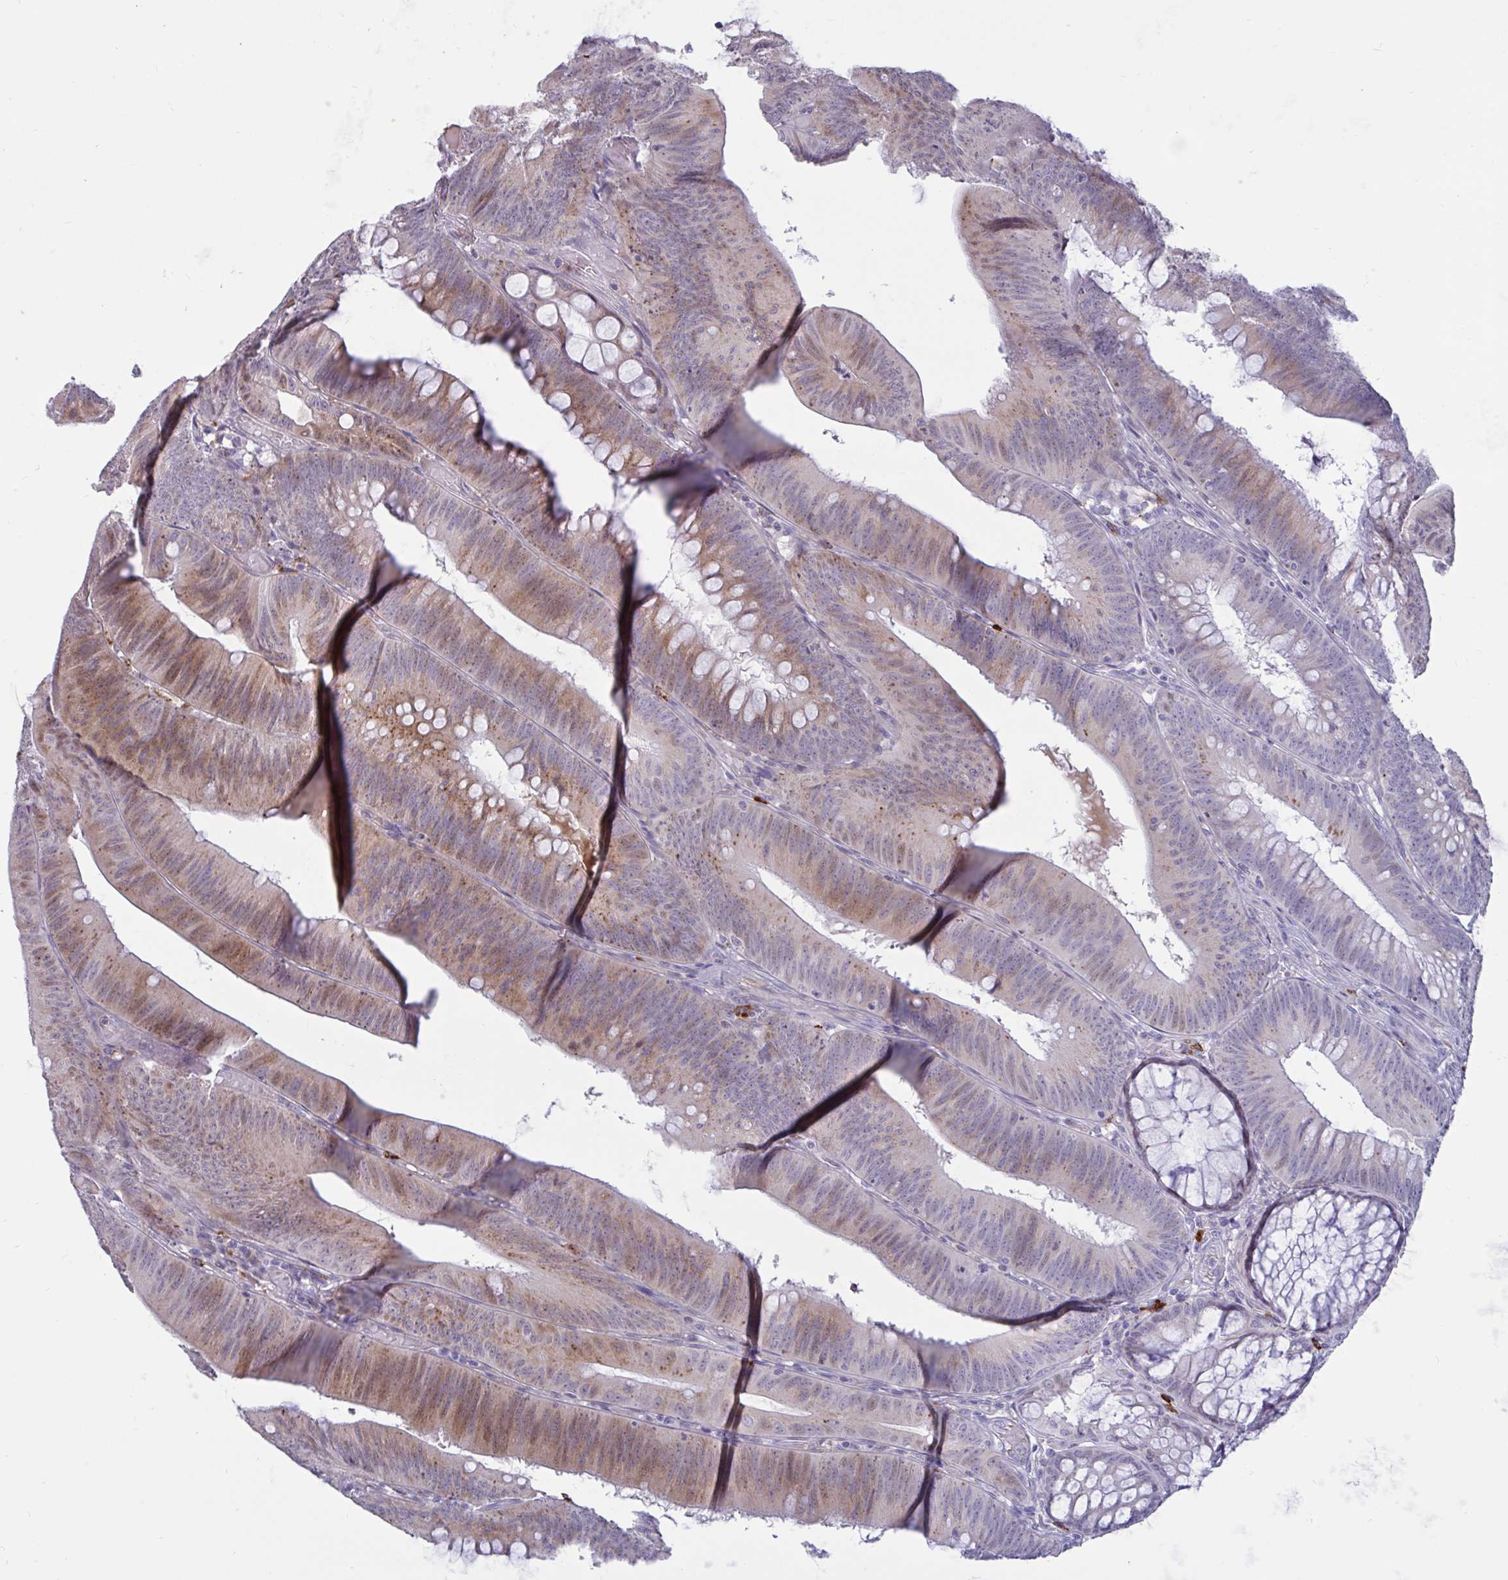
{"staining": {"intensity": "moderate", "quantity": "25%-75%", "location": "cytoplasmic/membranous,nuclear"}, "tissue": "colorectal cancer", "cell_type": "Tumor cells", "image_type": "cancer", "snomed": [{"axis": "morphology", "description": "Adenocarcinoma, NOS"}, {"axis": "topography", "description": "Colon"}], "caption": "Moderate cytoplasmic/membranous and nuclear expression is seen in approximately 25%-75% of tumor cells in adenocarcinoma (colorectal).", "gene": "FAM219B", "patient": {"sex": "male", "age": 84}}